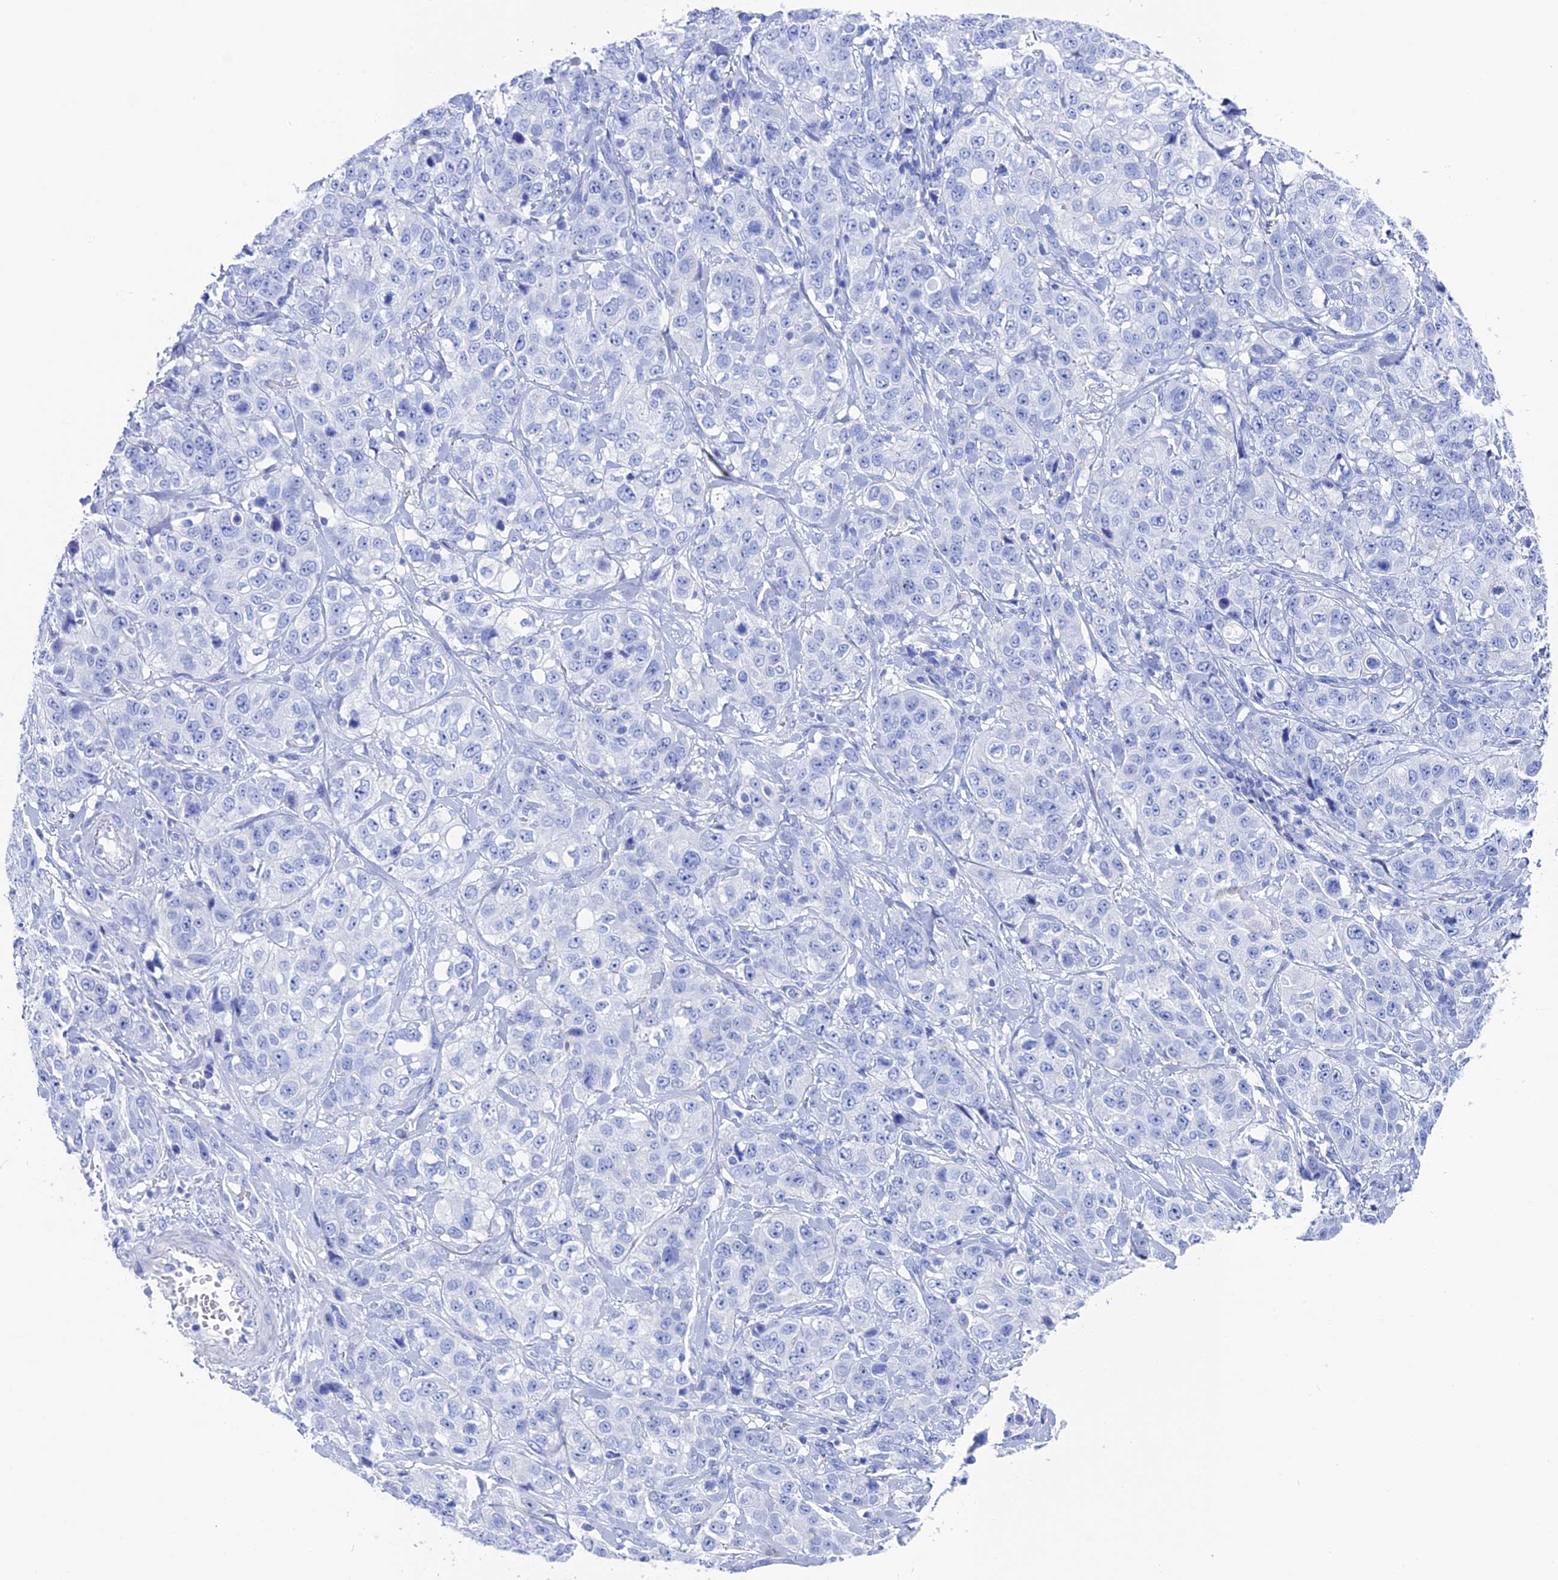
{"staining": {"intensity": "negative", "quantity": "none", "location": "none"}, "tissue": "stomach cancer", "cell_type": "Tumor cells", "image_type": "cancer", "snomed": [{"axis": "morphology", "description": "Adenocarcinoma, NOS"}, {"axis": "topography", "description": "Stomach"}], "caption": "Immunohistochemical staining of human adenocarcinoma (stomach) shows no significant positivity in tumor cells. (IHC, brightfield microscopy, high magnification).", "gene": "UNC119", "patient": {"sex": "male", "age": 48}}